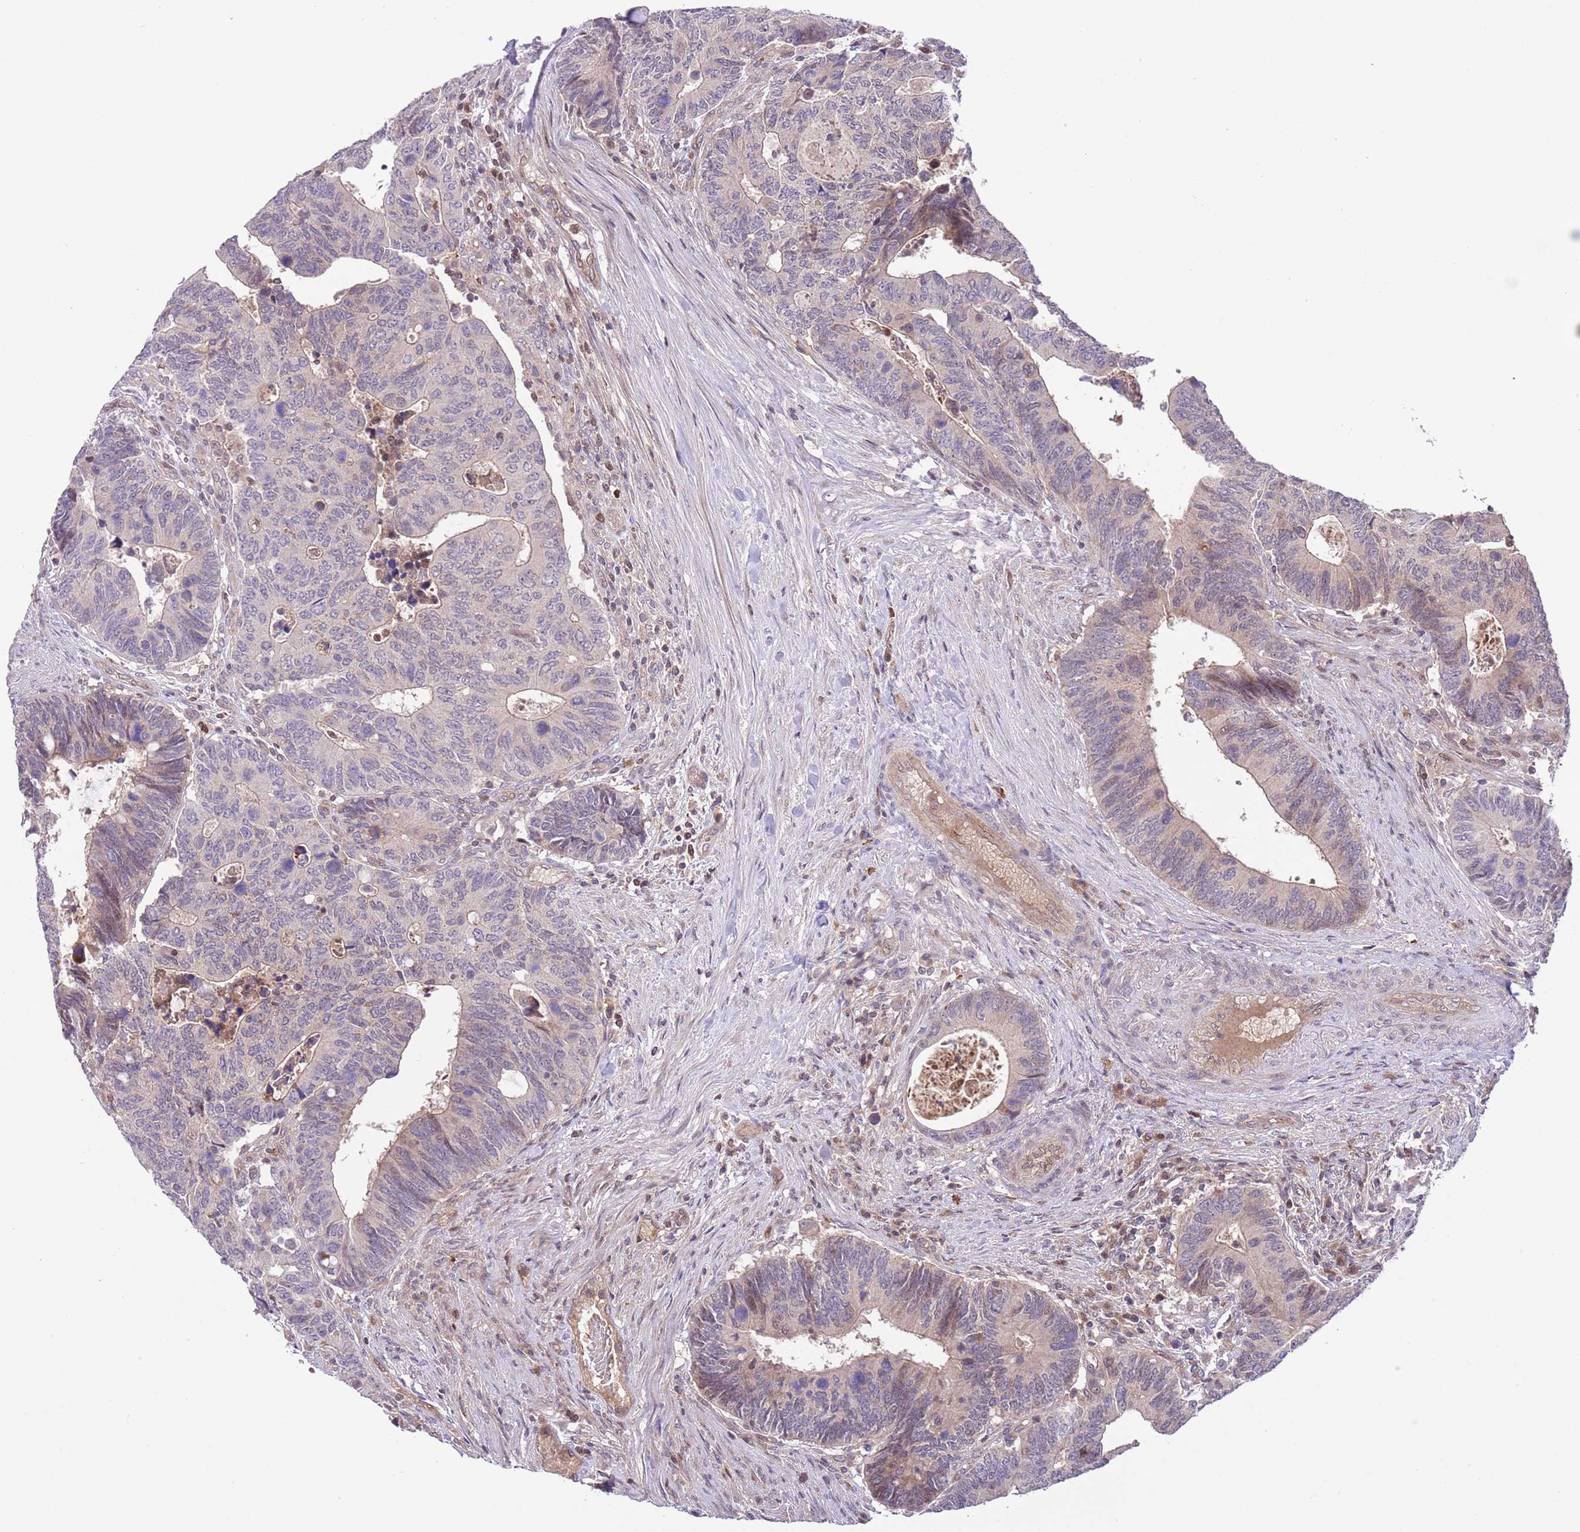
{"staining": {"intensity": "weak", "quantity": "<25%", "location": "cytoplasmic/membranous"}, "tissue": "colorectal cancer", "cell_type": "Tumor cells", "image_type": "cancer", "snomed": [{"axis": "morphology", "description": "Adenocarcinoma, NOS"}, {"axis": "topography", "description": "Colon"}], "caption": "This is an immunohistochemistry (IHC) micrograph of human colorectal adenocarcinoma. There is no staining in tumor cells.", "gene": "HDHD2", "patient": {"sex": "male", "age": 87}}